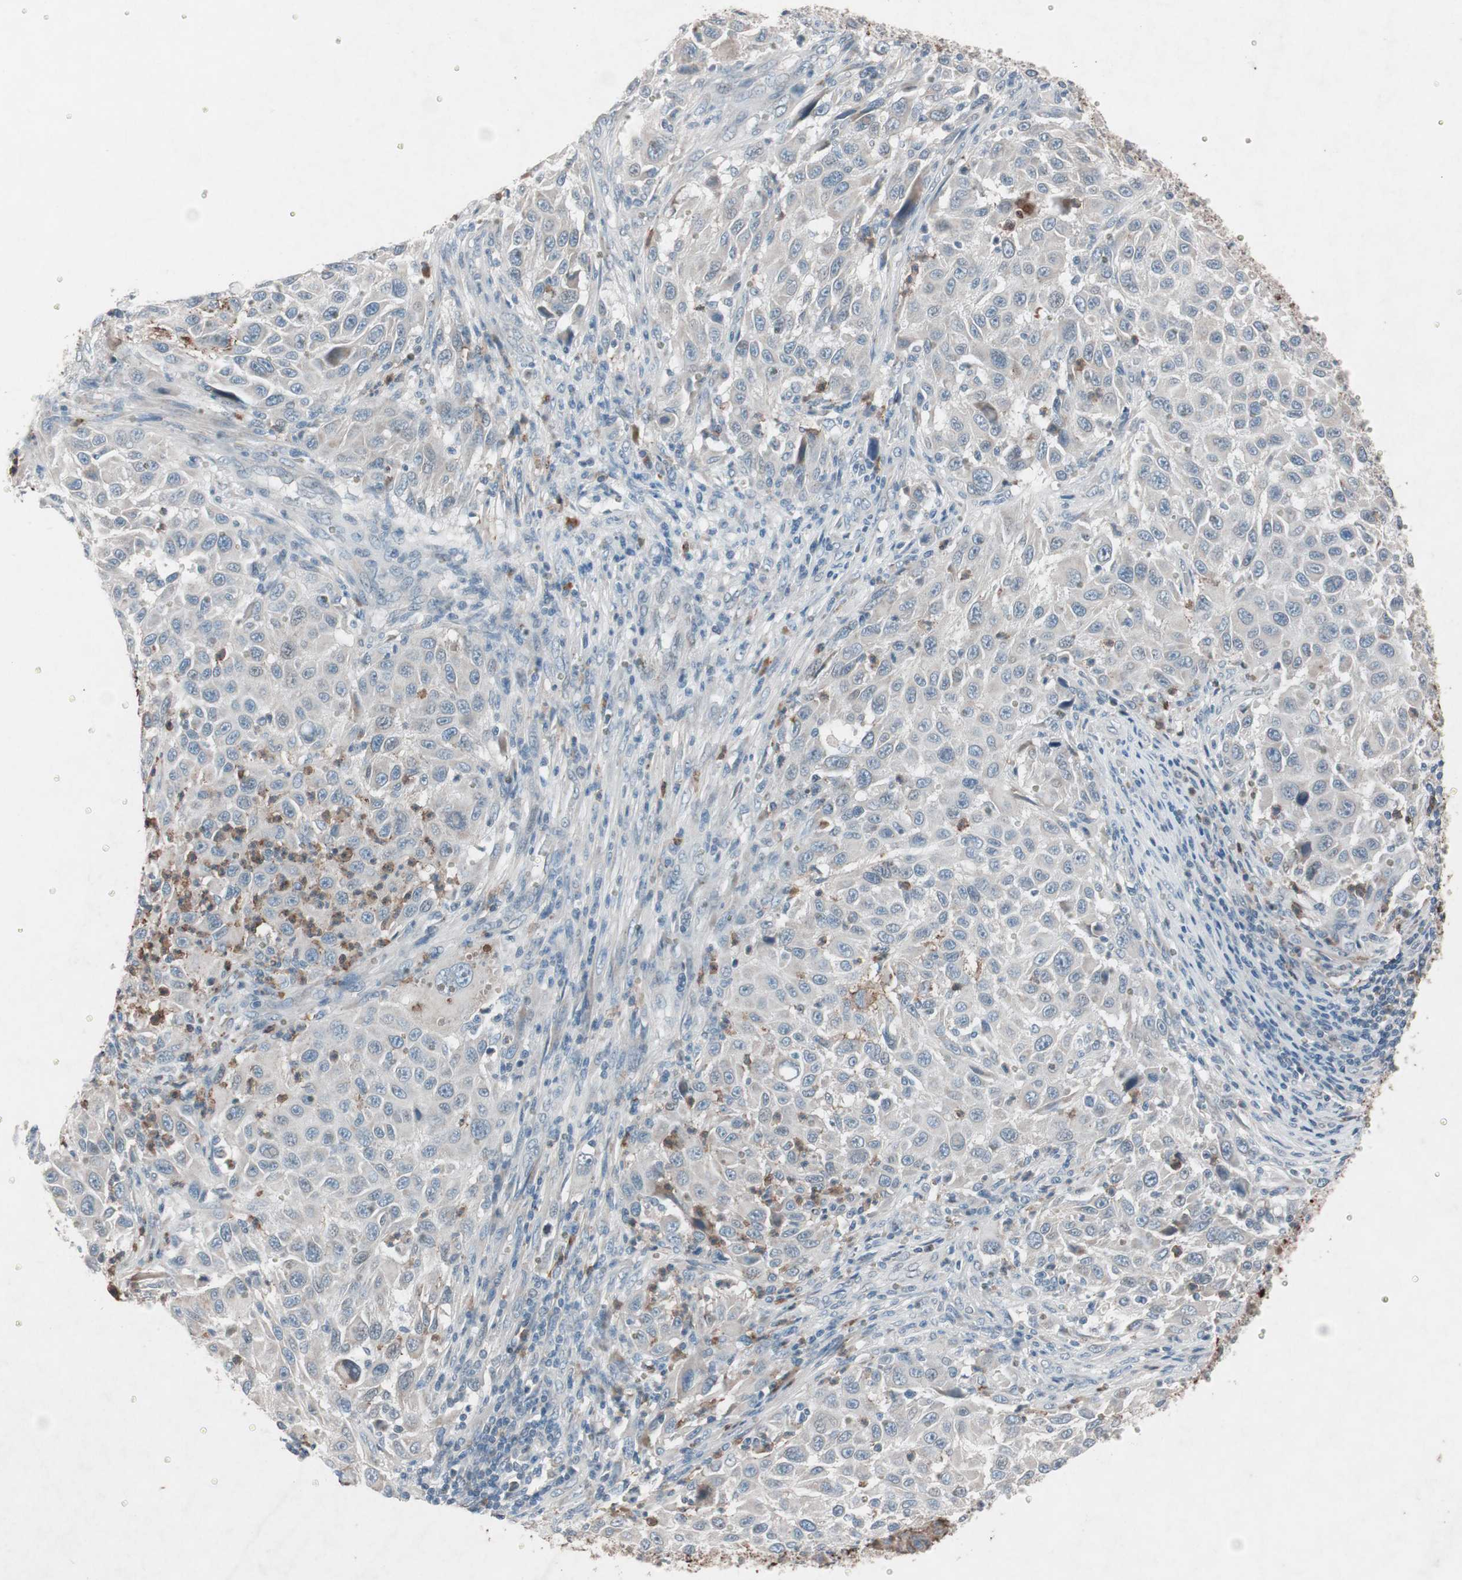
{"staining": {"intensity": "weak", "quantity": "<25%", "location": "cytoplasmic/membranous"}, "tissue": "melanoma", "cell_type": "Tumor cells", "image_type": "cancer", "snomed": [{"axis": "morphology", "description": "Malignant melanoma, Metastatic site"}, {"axis": "topography", "description": "Lymph node"}], "caption": "This is an immunohistochemistry histopathology image of melanoma. There is no positivity in tumor cells.", "gene": "GRB7", "patient": {"sex": "male", "age": 61}}